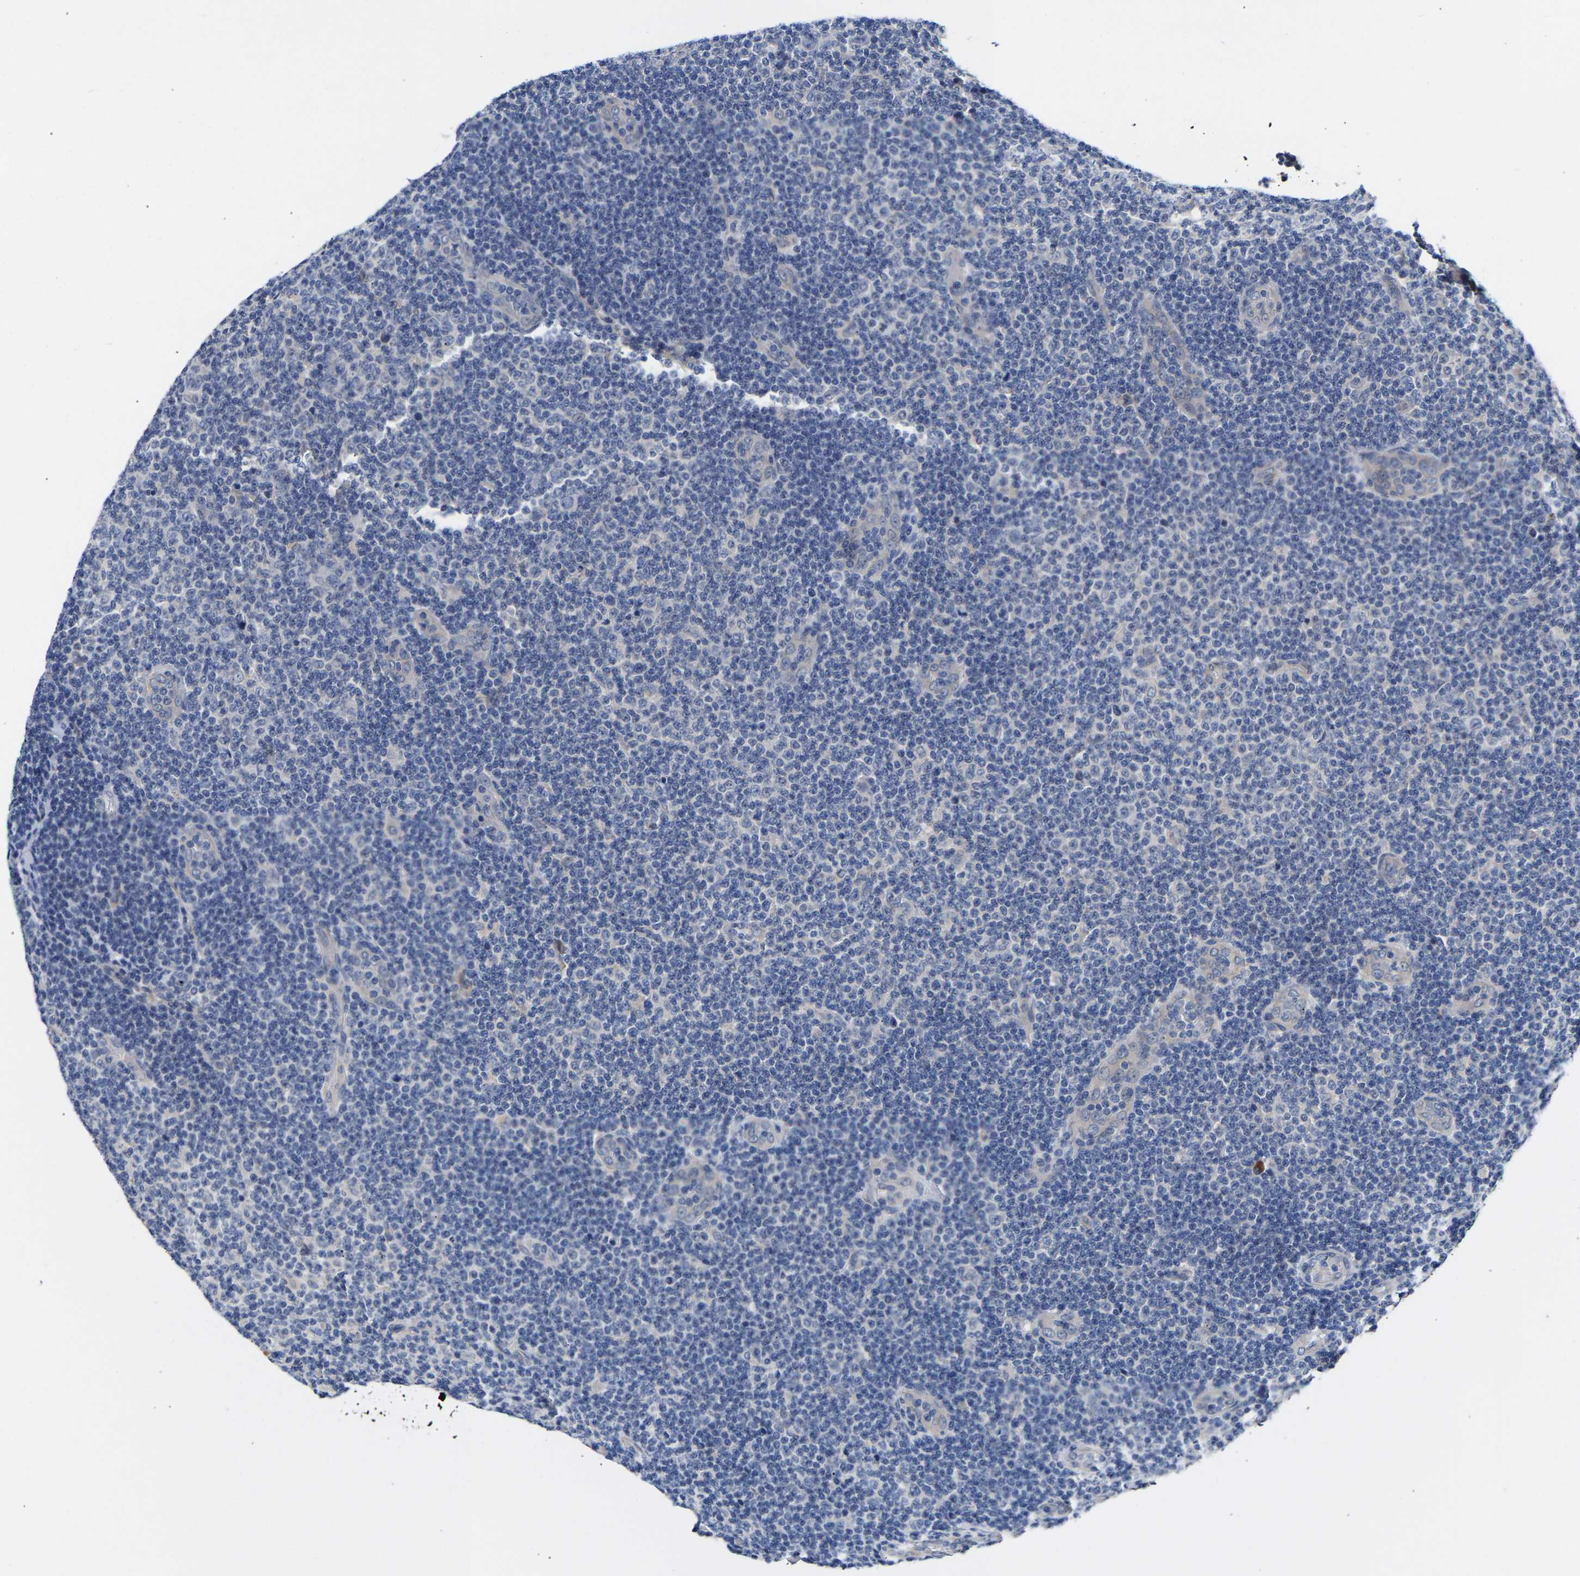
{"staining": {"intensity": "negative", "quantity": "none", "location": "none"}, "tissue": "lymphoma", "cell_type": "Tumor cells", "image_type": "cancer", "snomed": [{"axis": "morphology", "description": "Malignant lymphoma, non-Hodgkin's type, Low grade"}, {"axis": "topography", "description": "Lymph node"}], "caption": "Immunohistochemical staining of malignant lymphoma, non-Hodgkin's type (low-grade) displays no significant positivity in tumor cells.", "gene": "KASH5", "patient": {"sex": "male", "age": 83}}